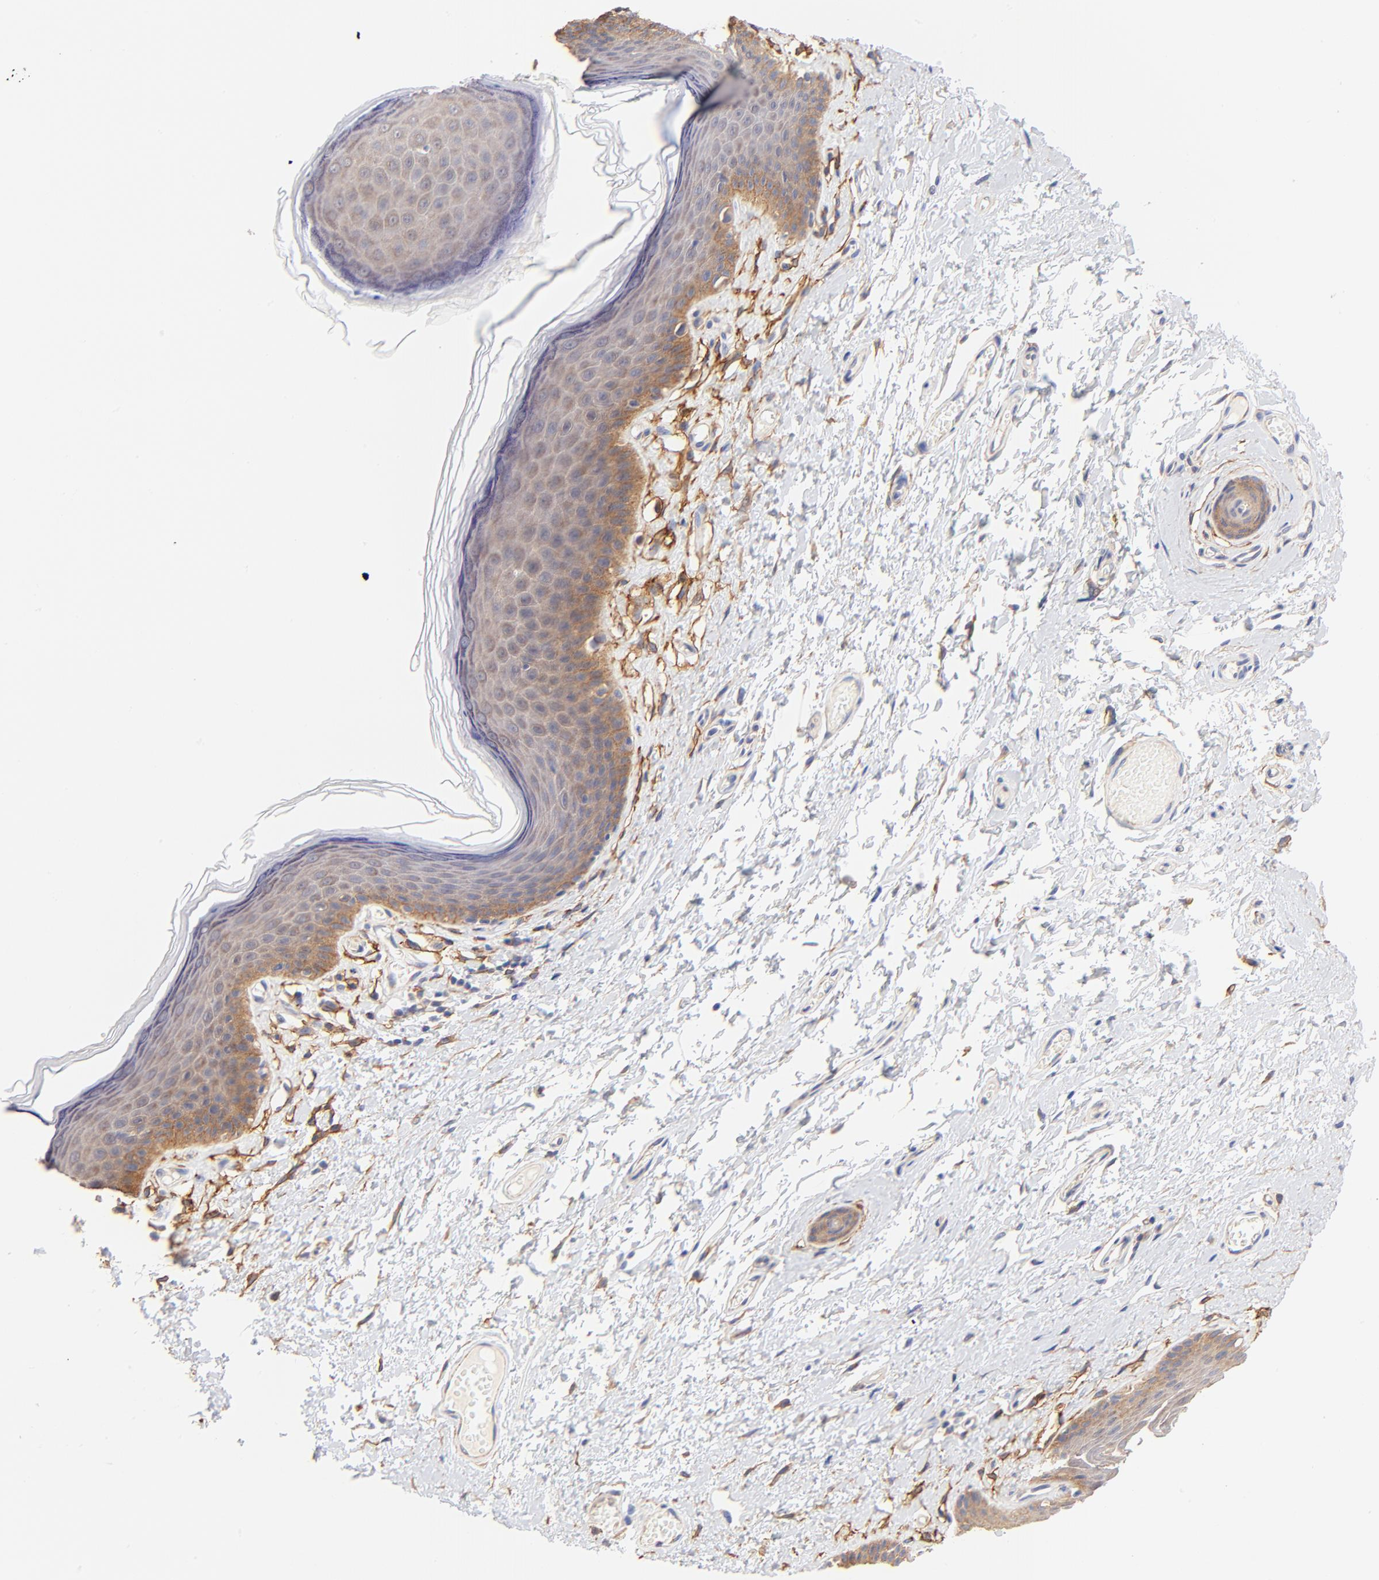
{"staining": {"intensity": "moderate", "quantity": "25%-75%", "location": "cytoplasmic/membranous"}, "tissue": "skin", "cell_type": "Epidermal cells", "image_type": "normal", "snomed": [{"axis": "morphology", "description": "Normal tissue, NOS"}, {"axis": "morphology", "description": "Inflammation, NOS"}, {"axis": "topography", "description": "Vulva"}], "caption": "Approximately 25%-75% of epidermal cells in normal human skin exhibit moderate cytoplasmic/membranous protein staining as visualized by brown immunohistochemical staining.", "gene": "PTK7", "patient": {"sex": "female", "age": 84}}